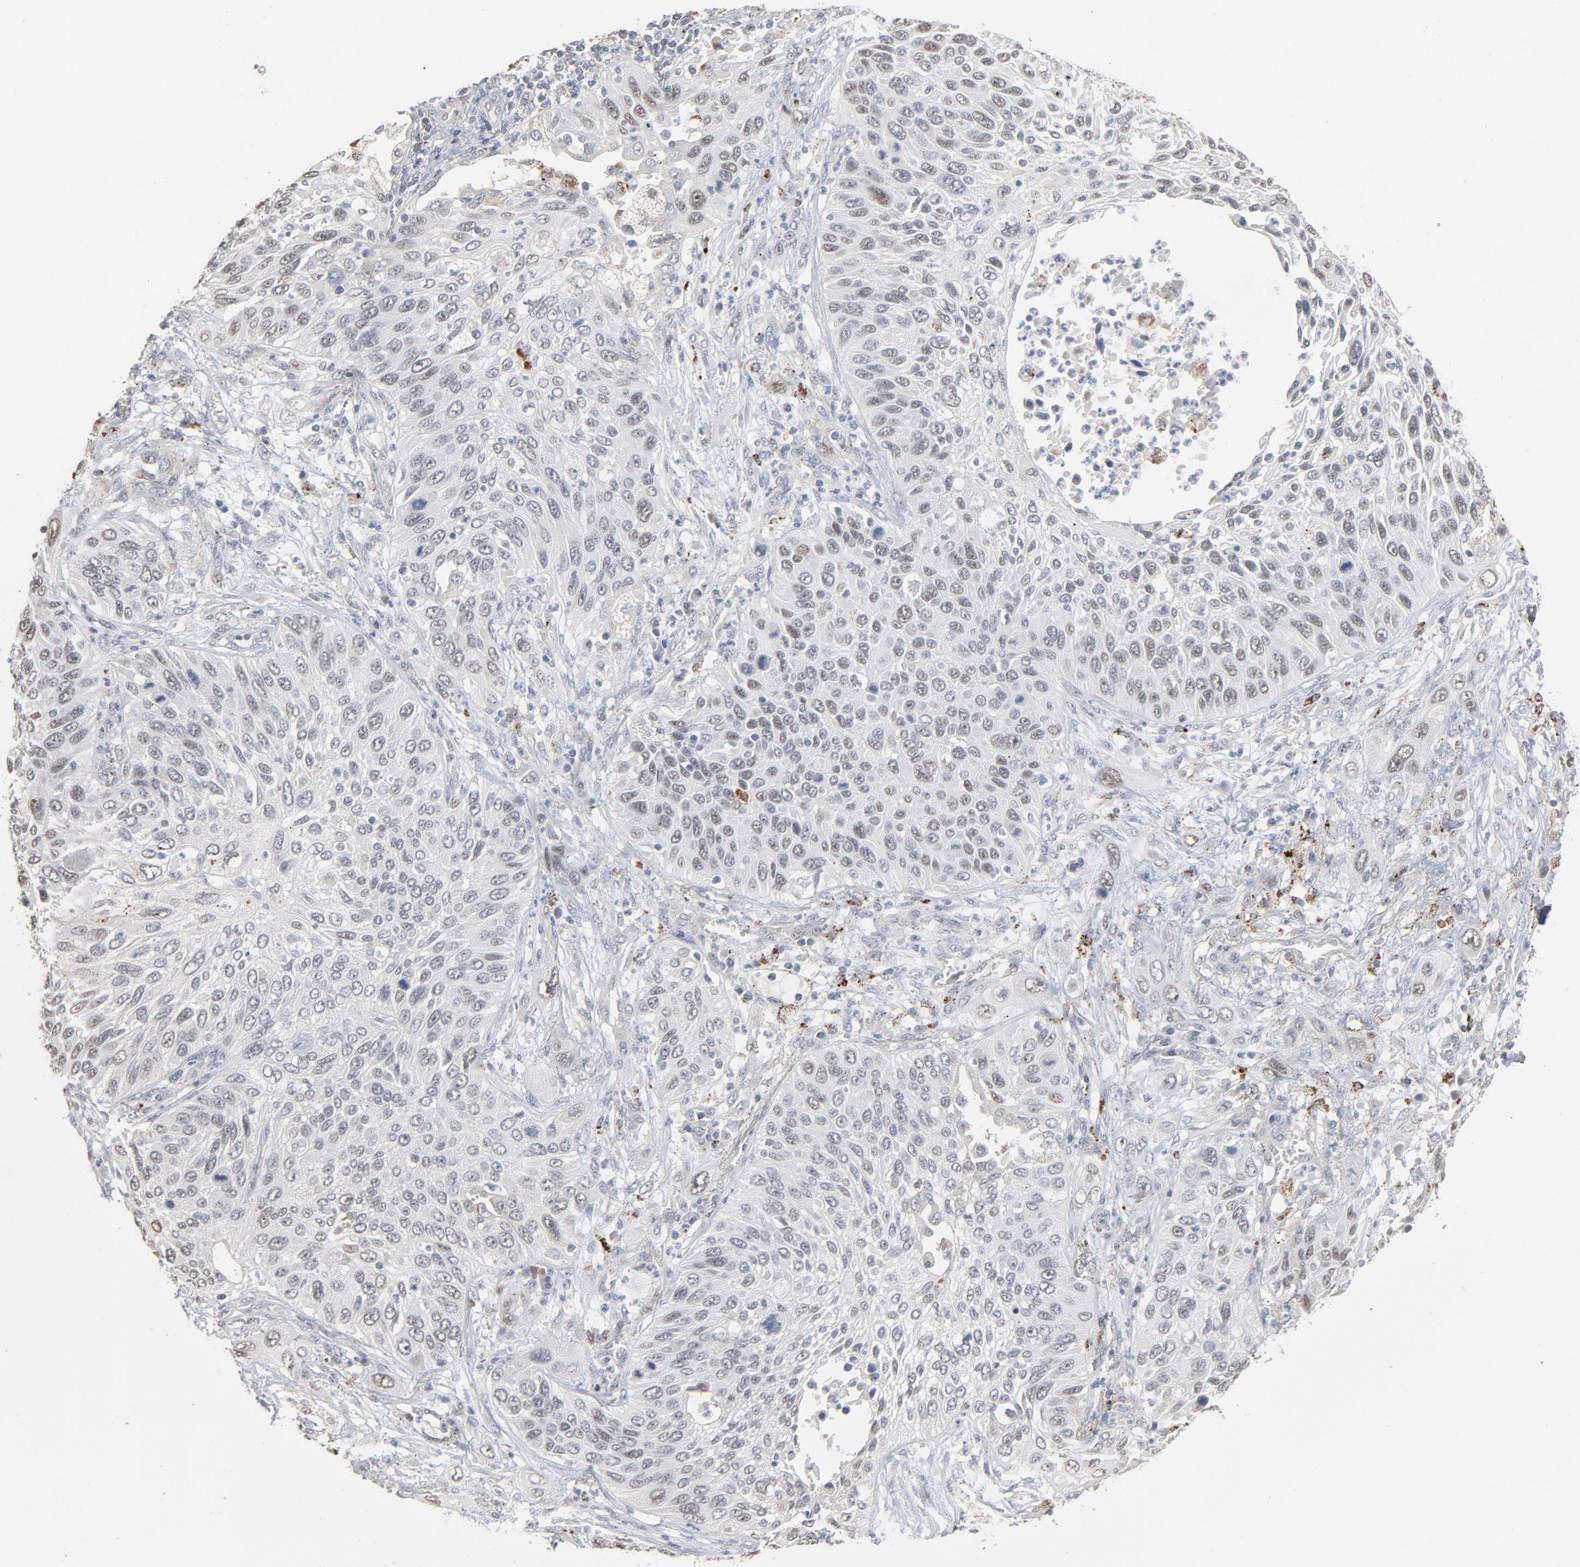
{"staining": {"intensity": "negative", "quantity": "none", "location": "none"}, "tissue": "lung cancer", "cell_type": "Tumor cells", "image_type": "cancer", "snomed": [{"axis": "morphology", "description": "Squamous cell carcinoma, NOS"}, {"axis": "topography", "description": "Lung"}], "caption": "This is an immunohistochemistry (IHC) photomicrograph of lung cancer. There is no positivity in tumor cells.", "gene": "POMT2", "patient": {"sex": "female", "age": 76}}